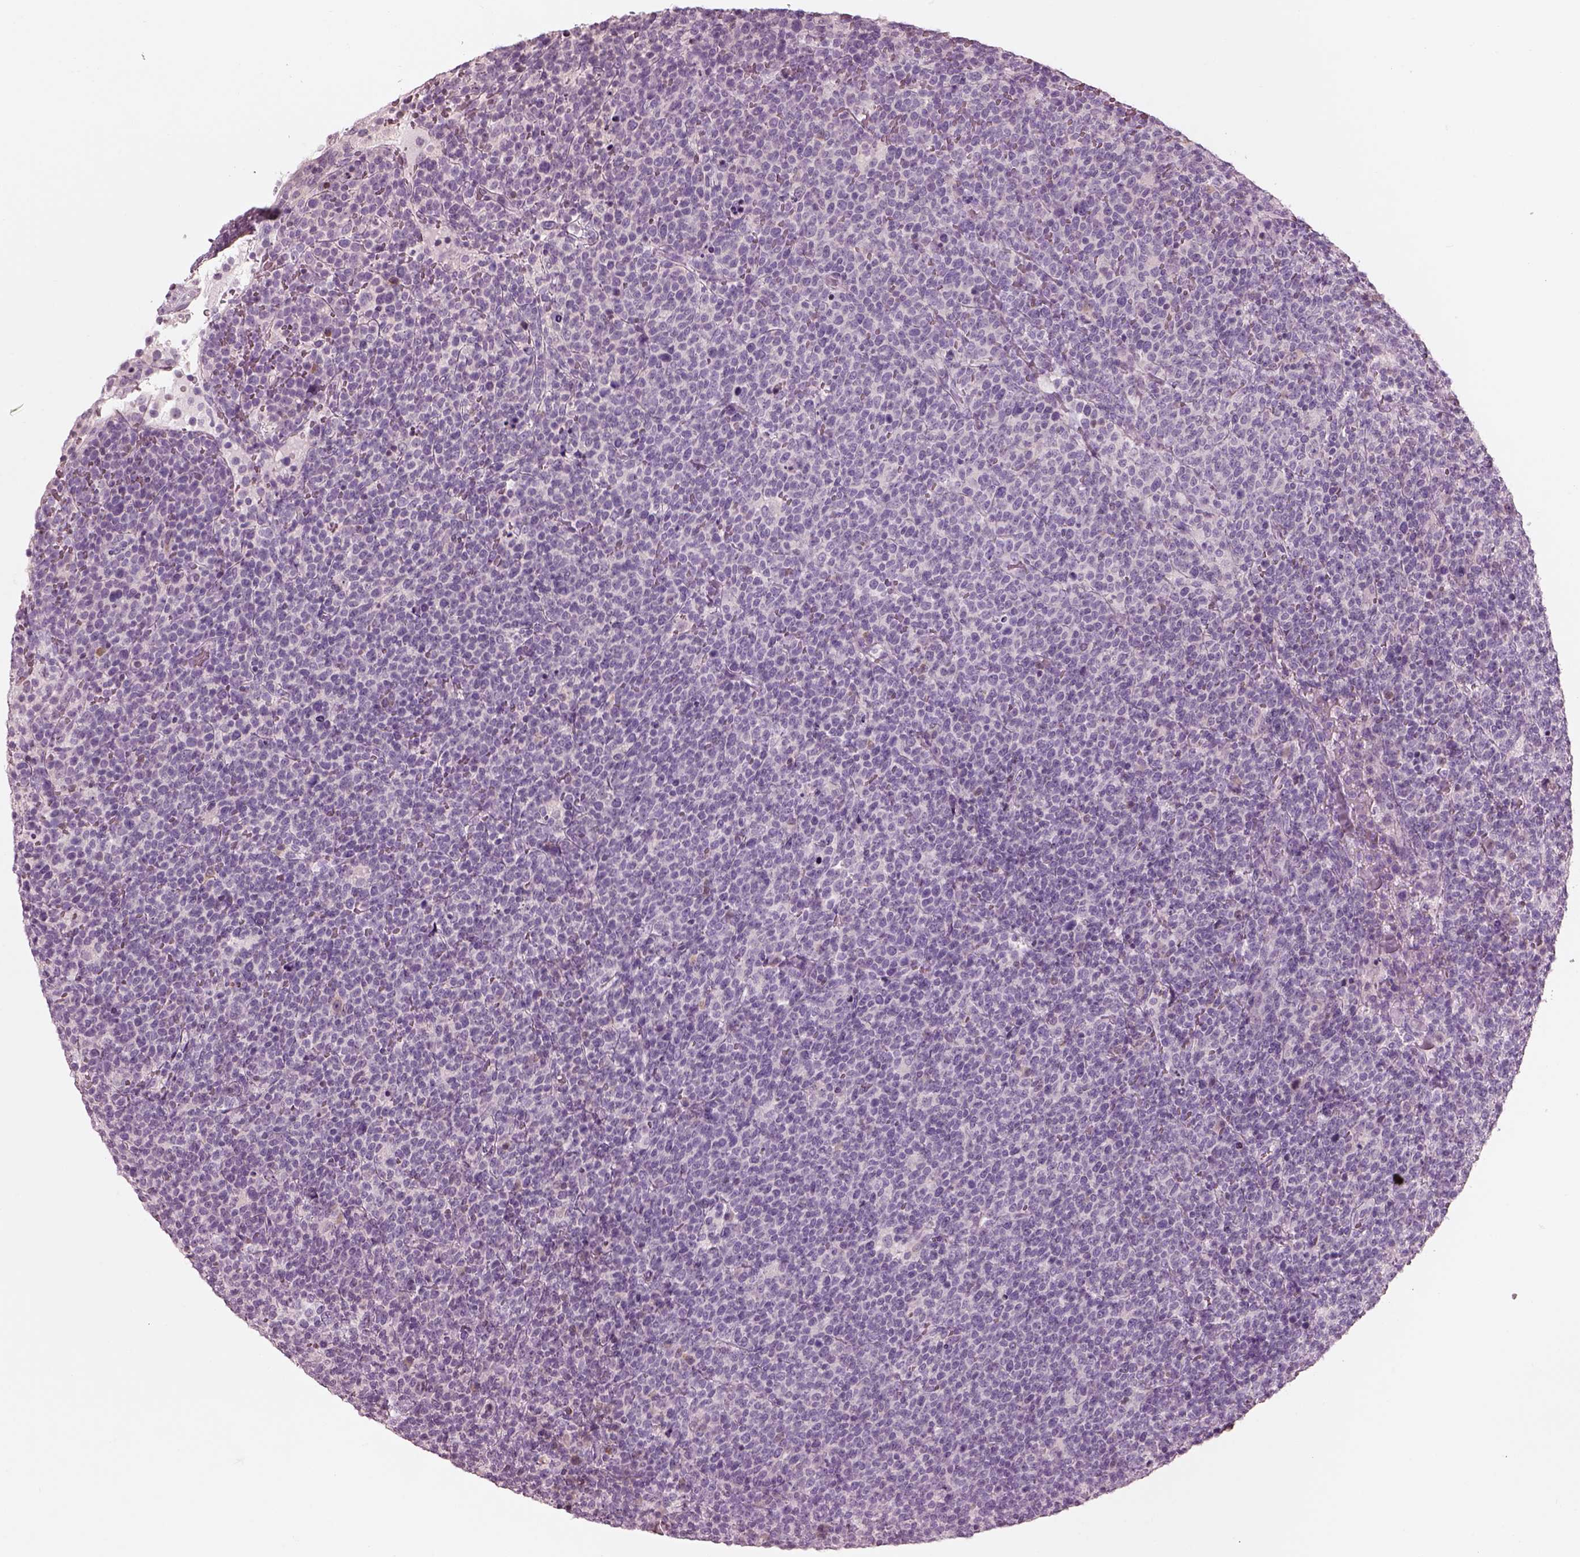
{"staining": {"intensity": "negative", "quantity": "none", "location": "none"}, "tissue": "lymphoma", "cell_type": "Tumor cells", "image_type": "cancer", "snomed": [{"axis": "morphology", "description": "Malignant lymphoma, non-Hodgkin's type, High grade"}, {"axis": "topography", "description": "Lymph node"}], "caption": "A high-resolution image shows immunohistochemistry staining of high-grade malignant lymphoma, non-Hodgkin's type, which demonstrates no significant positivity in tumor cells.", "gene": "SLC27A2", "patient": {"sex": "male", "age": 61}}